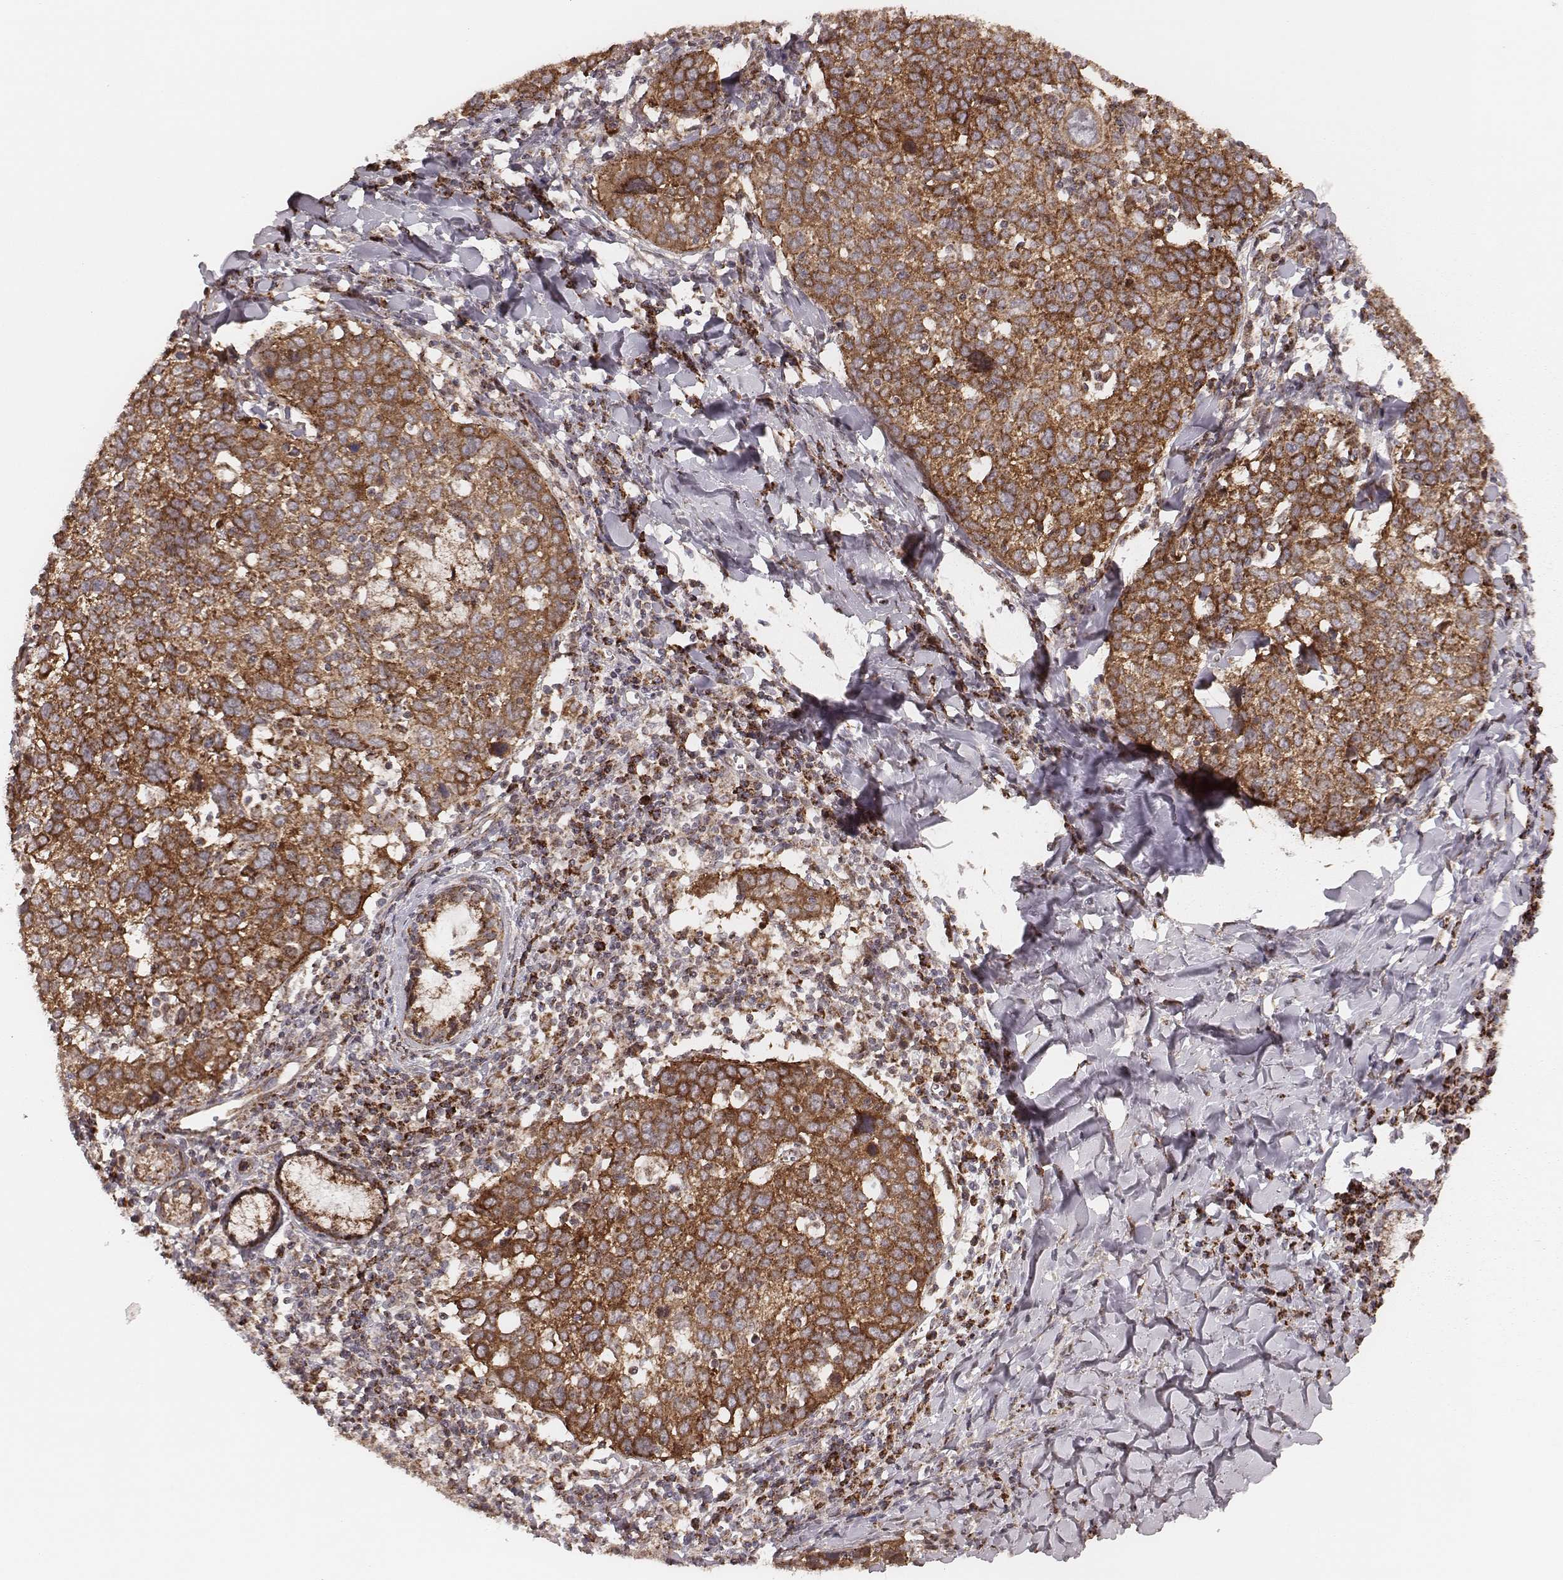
{"staining": {"intensity": "moderate", "quantity": ">75%", "location": "cytoplasmic/membranous"}, "tissue": "lung cancer", "cell_type": "Tumor cells", "image_type": "cancer", "snomed": [{"axis": "morphology", "description": "Squamous cell carcinoma, NOS"}, {"axis": "topography", "description": "Lung"}], "caption": "An IHC image of tumor tissue is shown. Protein staining in brown highlights moderate cytoplasmic/membranous positivity in lung cancer (squamous cell carcinoma) within tumor cells.", "gene": "NDUFA7", "patient": {"sex": "male", "age": 57}}